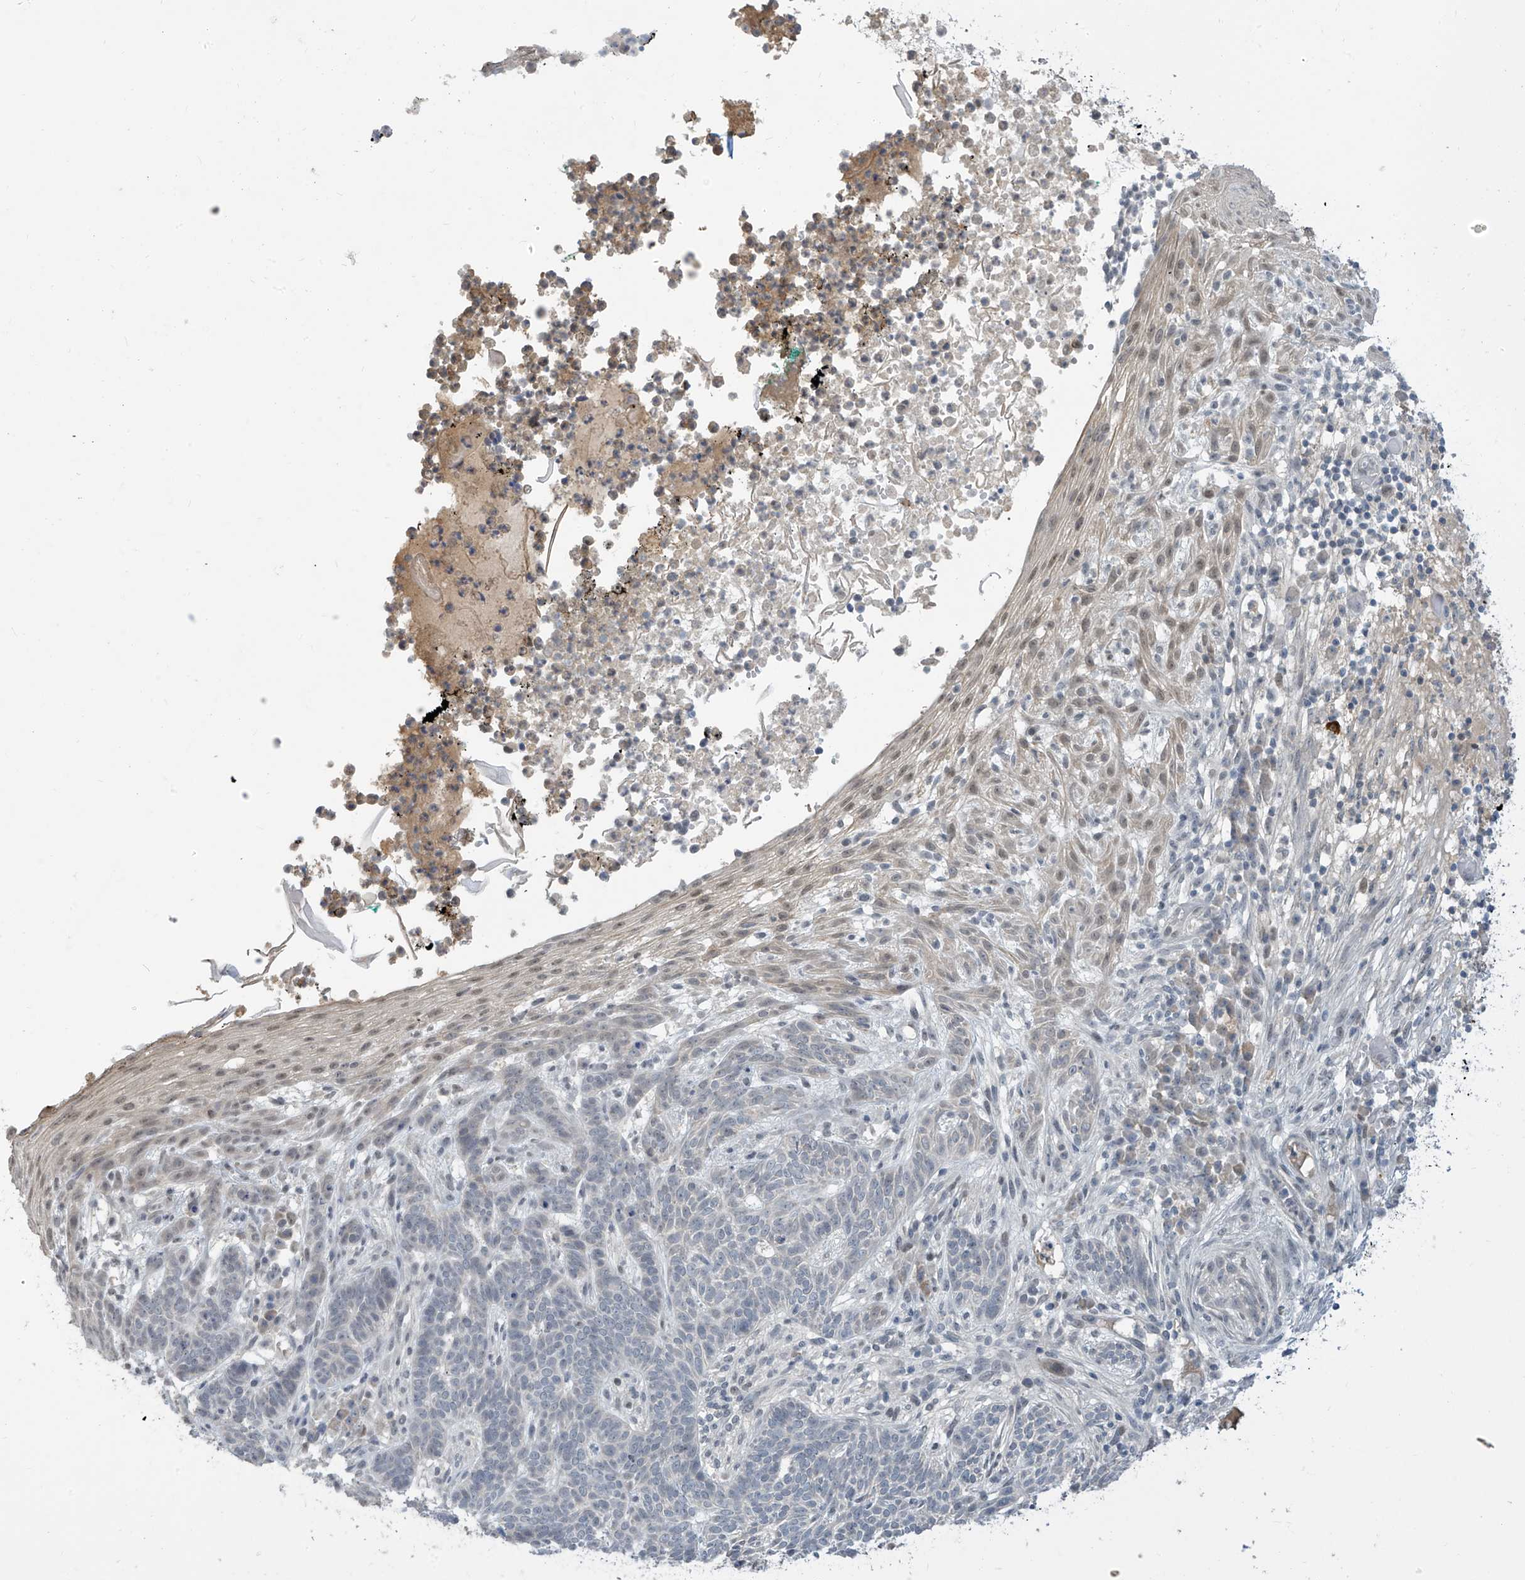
{"staining": {"intensity": "negative", "quantity": "none", "location": "none"}, "tissue": "skin cancer", "cell_type": "Tumor cells", "image_type": "cancer", "snomed": [{"axis": "morphology", "description": "Normal tissue, NOS"}, {"axis": "morphology", "description": "Basal cell carcinoma"}, {"axis": "topography", "description": "Skin"}], "caption": "DAB (3,3'-diaminobenzidine) immunohistochemical staining of skin cancer (basal cell carcinoma) shows no significant staining in tumor cells.", "gene": "METAP1D", "patient": {"sex": "male", "age": 64}}